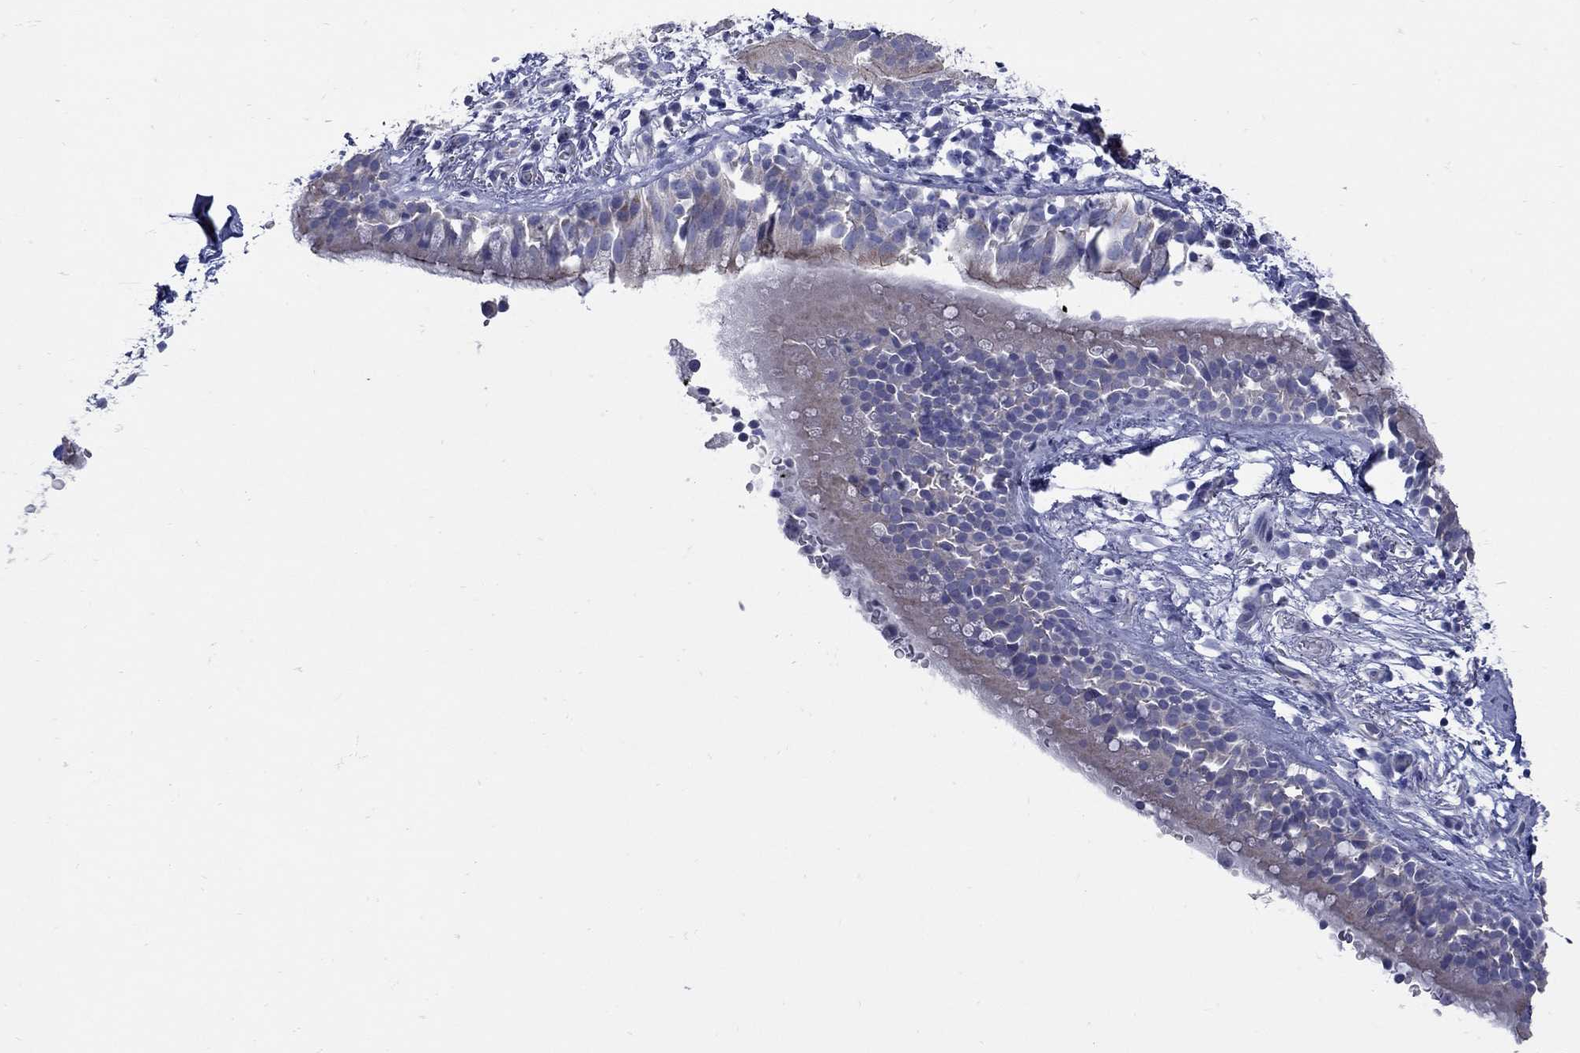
{"staining": {"intensity": "negative", "quantity": "none", "location": "none"}, "tissue": "adipose tissue", "cell_type": "Adipocytes", "image_type": "normal", "snomed": [{"axis": "morphology", "description": "Normal tissue, NOS"}, {"axis": "topography", "description": "Cartilage tissue"}, {"axis": "topography", "description": "Bronchus"}], "caption": "An image of human adipose tissue is negative for staining in adipocytes. (DAB (3,3'-diaminobenzidine) IHC visualized using brightfield microscopy, high magnification).", "gene": "PDZD3", "patient": {"sex": "male", "age": 58}}